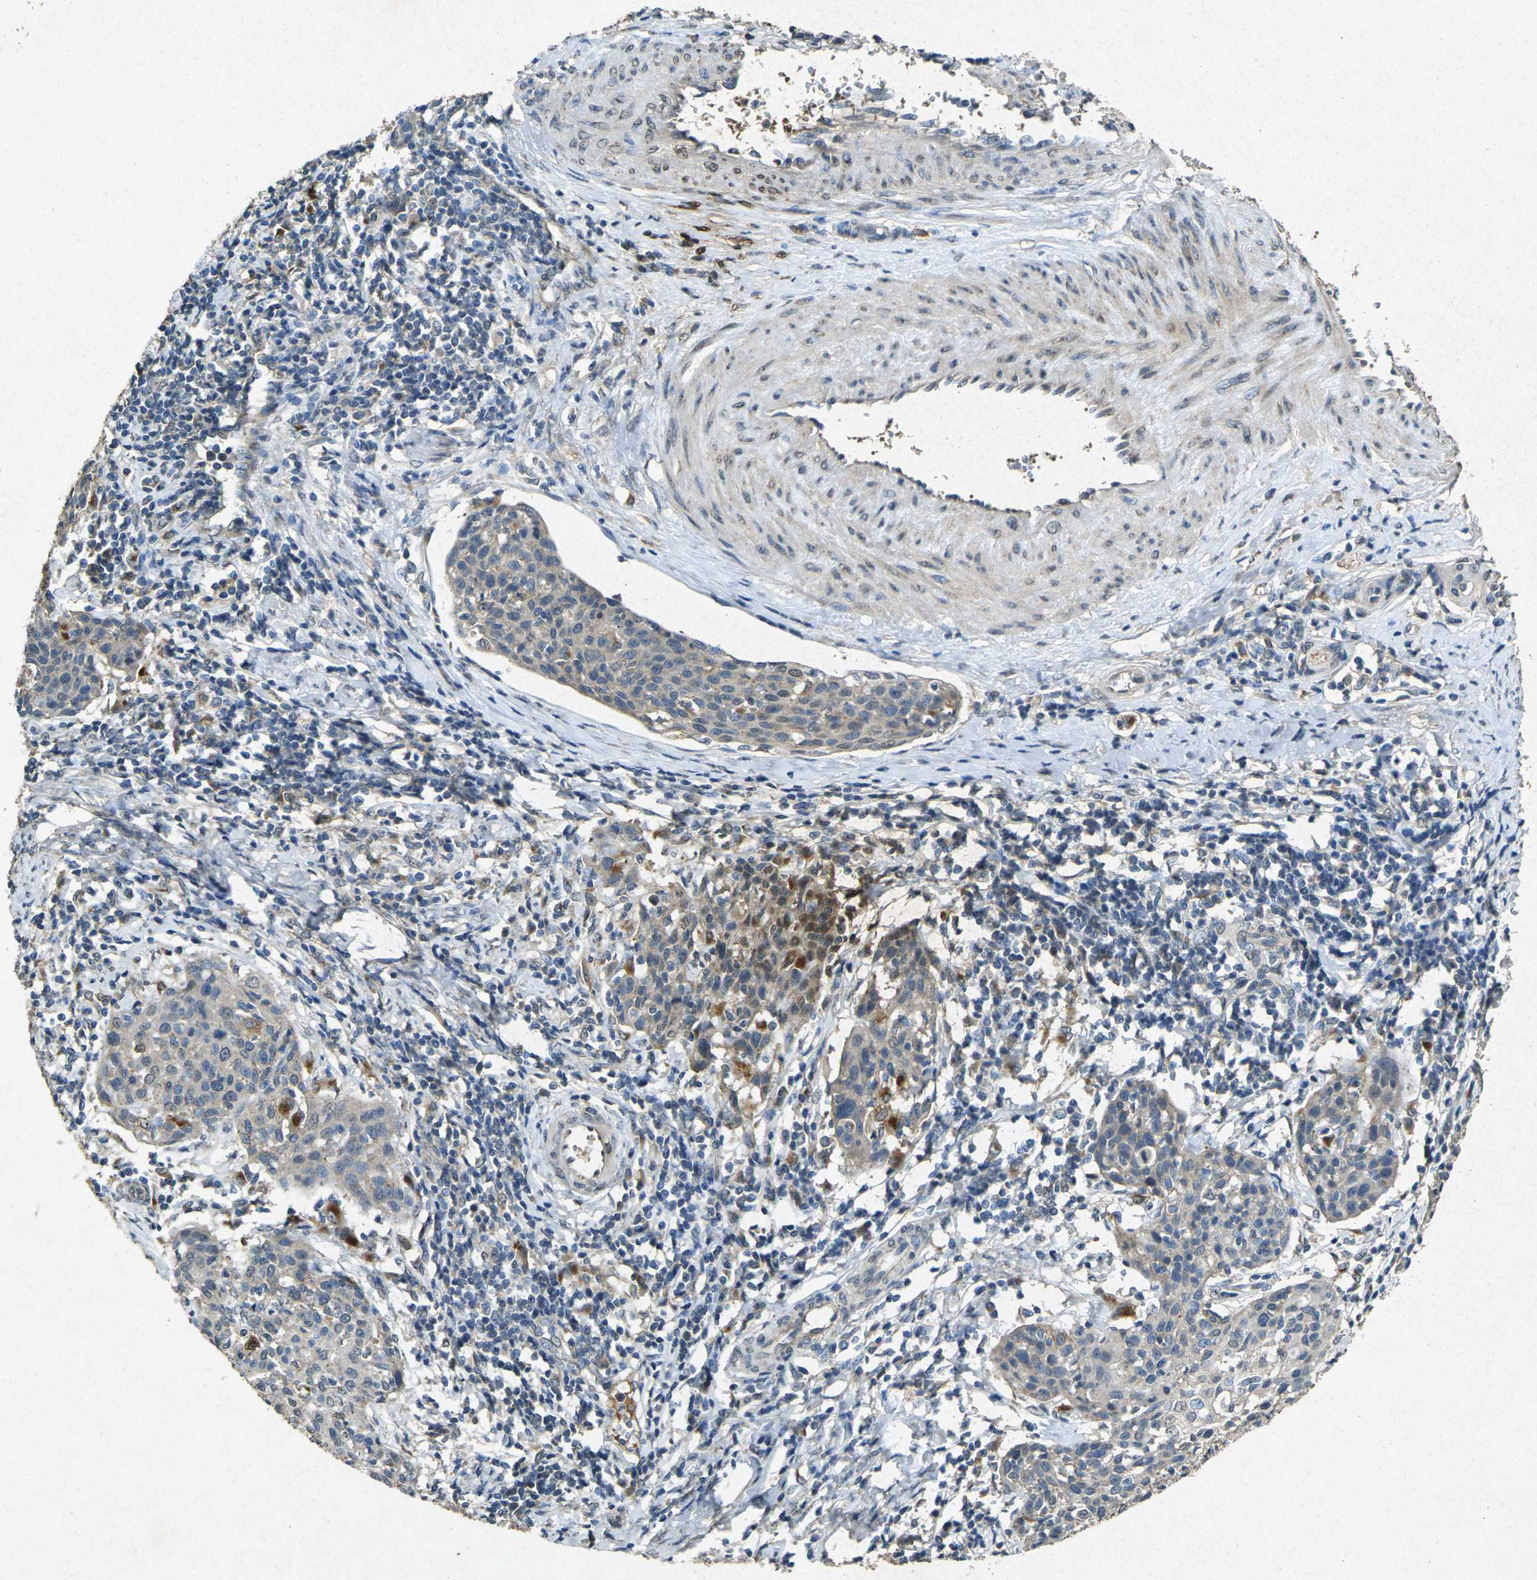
{"staining": {"intensity": "weak", "quantity": "25%-75%", "location": "cytoplasmic/membranous"}, "tissue": "cervical cancer", "cell_type": "Tumor cells", "image_type": "cancer", "snomed": [{"axis": "morphology", "description": "Squamous cell carcinoma, NOS"}, {"axis": "topography", "description": "Cervix"}], "caption": "High-magnification brightfield microscopy of squamous cell carcinoma (cervical) stained with DAB (brown) and counterstained with hematoxylin (blue). tumor cells exhibit weak cytoplasmic/membranous positivity is identified in about25%-75% of cells.", "gene": "RGMA", "patient": {"sex": "female", "age": 38}}